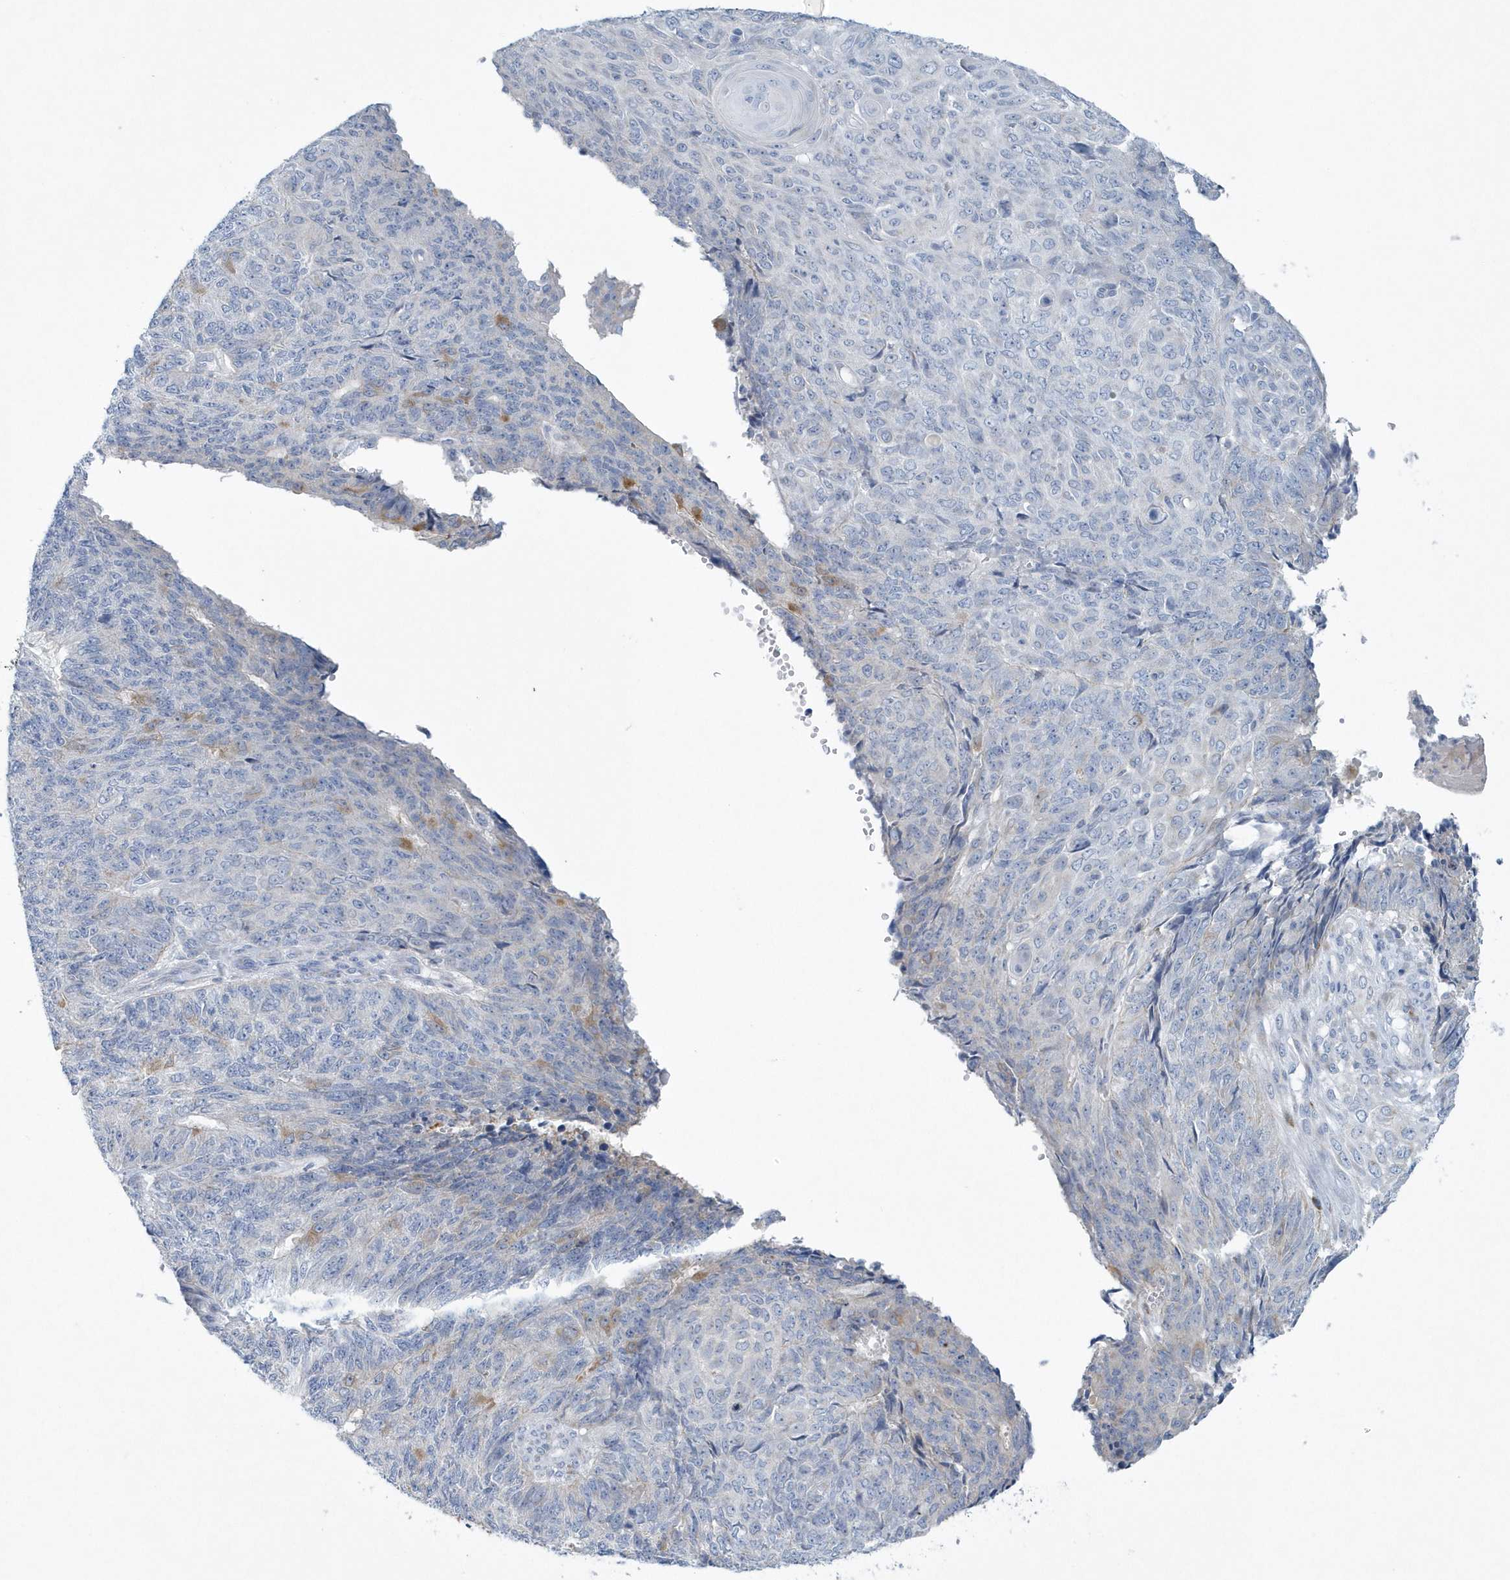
{"staining": {"intensity": "weak", "quantity": "<25%", "location": "cytoplasmic/membranous"}, "tissue": "endometrial cancer", "cell_type": "Tumor cells", "image_type": "cancer", "snomed": [{"axis": "morphology", "description": "Adenocarcinoma, NOS"}, {"axis": "topography", "description": "Endometrium"}], "caption": "Immunohistochemistry (IHC) image of neoplastic tissue: endometrial adenocarcinoma stained with DAB exhibits no significant protein positivity in tumor cells.", "gene": "SPATA18", "patient": {"sex": "female", "age": 32}}